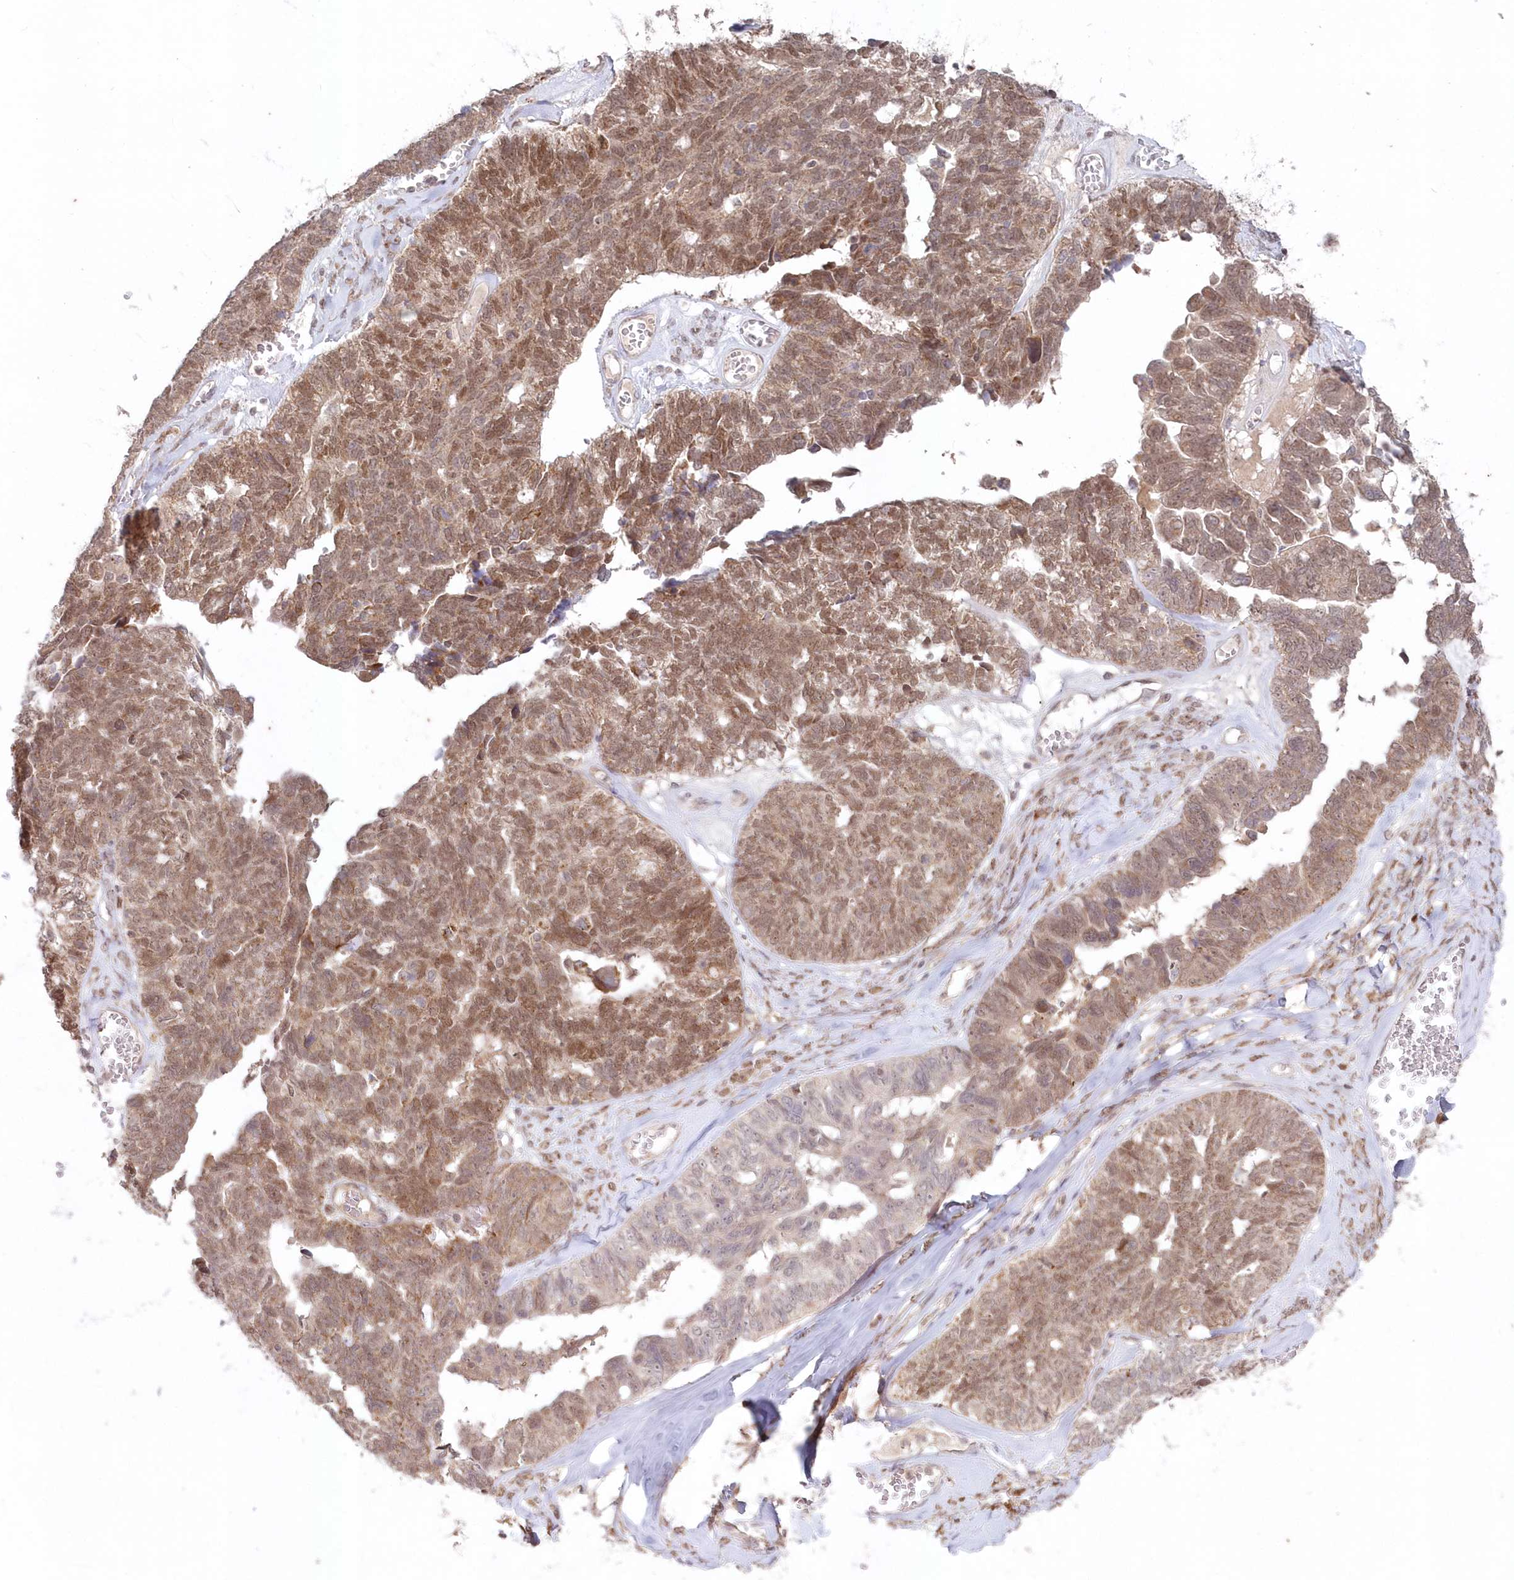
{"staining": {"intensity": "moderate", "quantity": "25%-75%", "location": "cytoplasmic/membranous,nuclear"}, "tissue": "ovarian cancer", "cell_type": "Tumor cells", "image_type": "cancer", "snomed": [{"axis": "morphology", "description": "Cystadenocarcinoma, serous, NOS"}, {"axis": "topography", "description": "Ovary"}], "caption": "Immunohistochemistry of ovarian serous cystadenocarcinoma exhibits medium levels of moderate cytoplasmic/membranous and nuclear expression in approximately 25%-75% of tumor cells.", "gene": "ASCC1", "patient": {"sex": "female", "age": 79}}